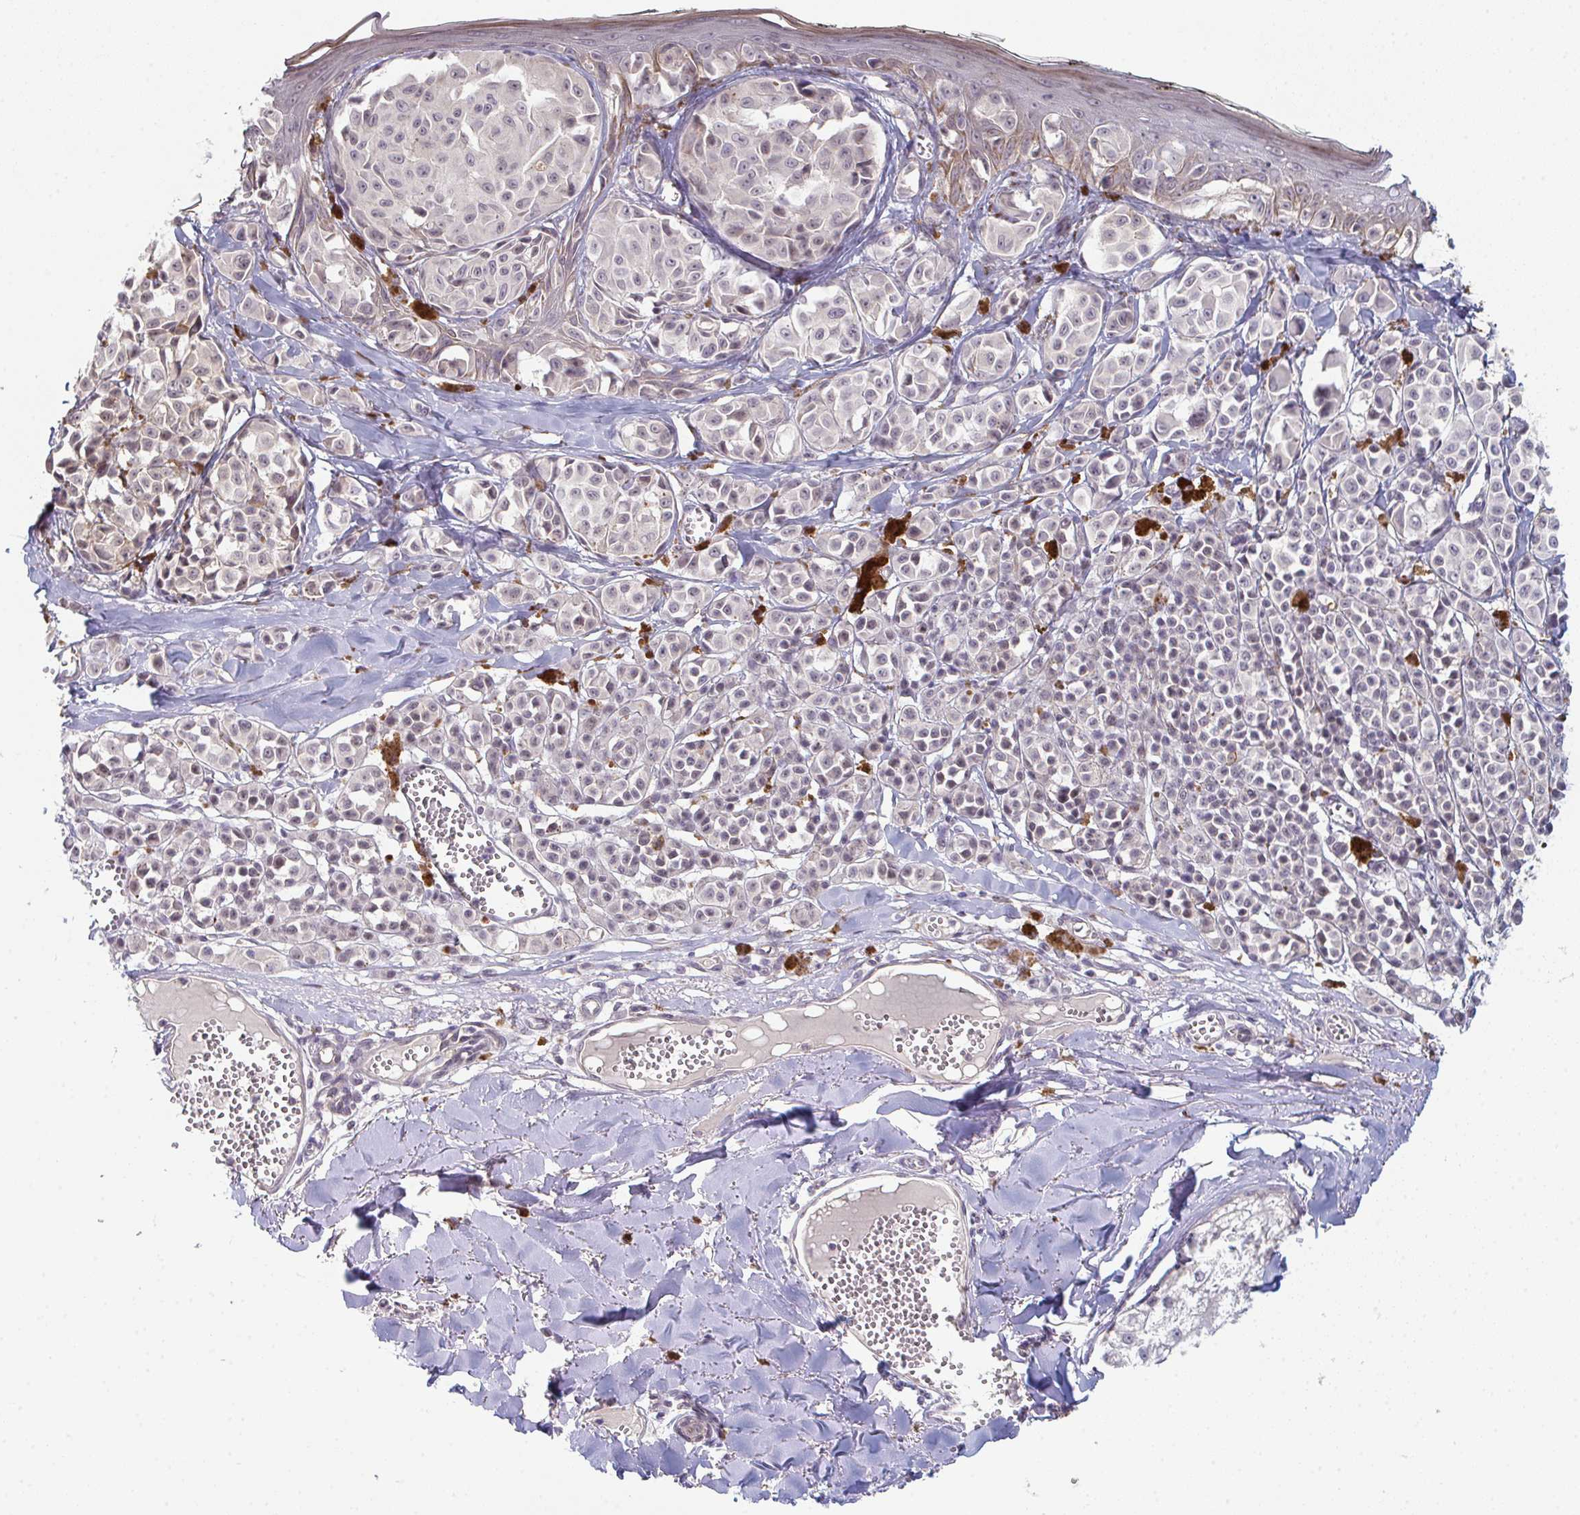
{"staining": {"intensity": "negative", "quantity": "none", "location": "none"}, "tissue": "melanoma", "cell_type": "Tumor cells", "image_type": "cancer", "snomed": [{"axis": "morphology", "description": "Malignant melanoma, NOS"}, {"axis": "topography", "description": "Skin"}], "caption": "This is an IHC image of melanoma. There is no positivity in tumor cells.", "gene": "ZNF214", "patient": {"sex": "female", "age": 43}}